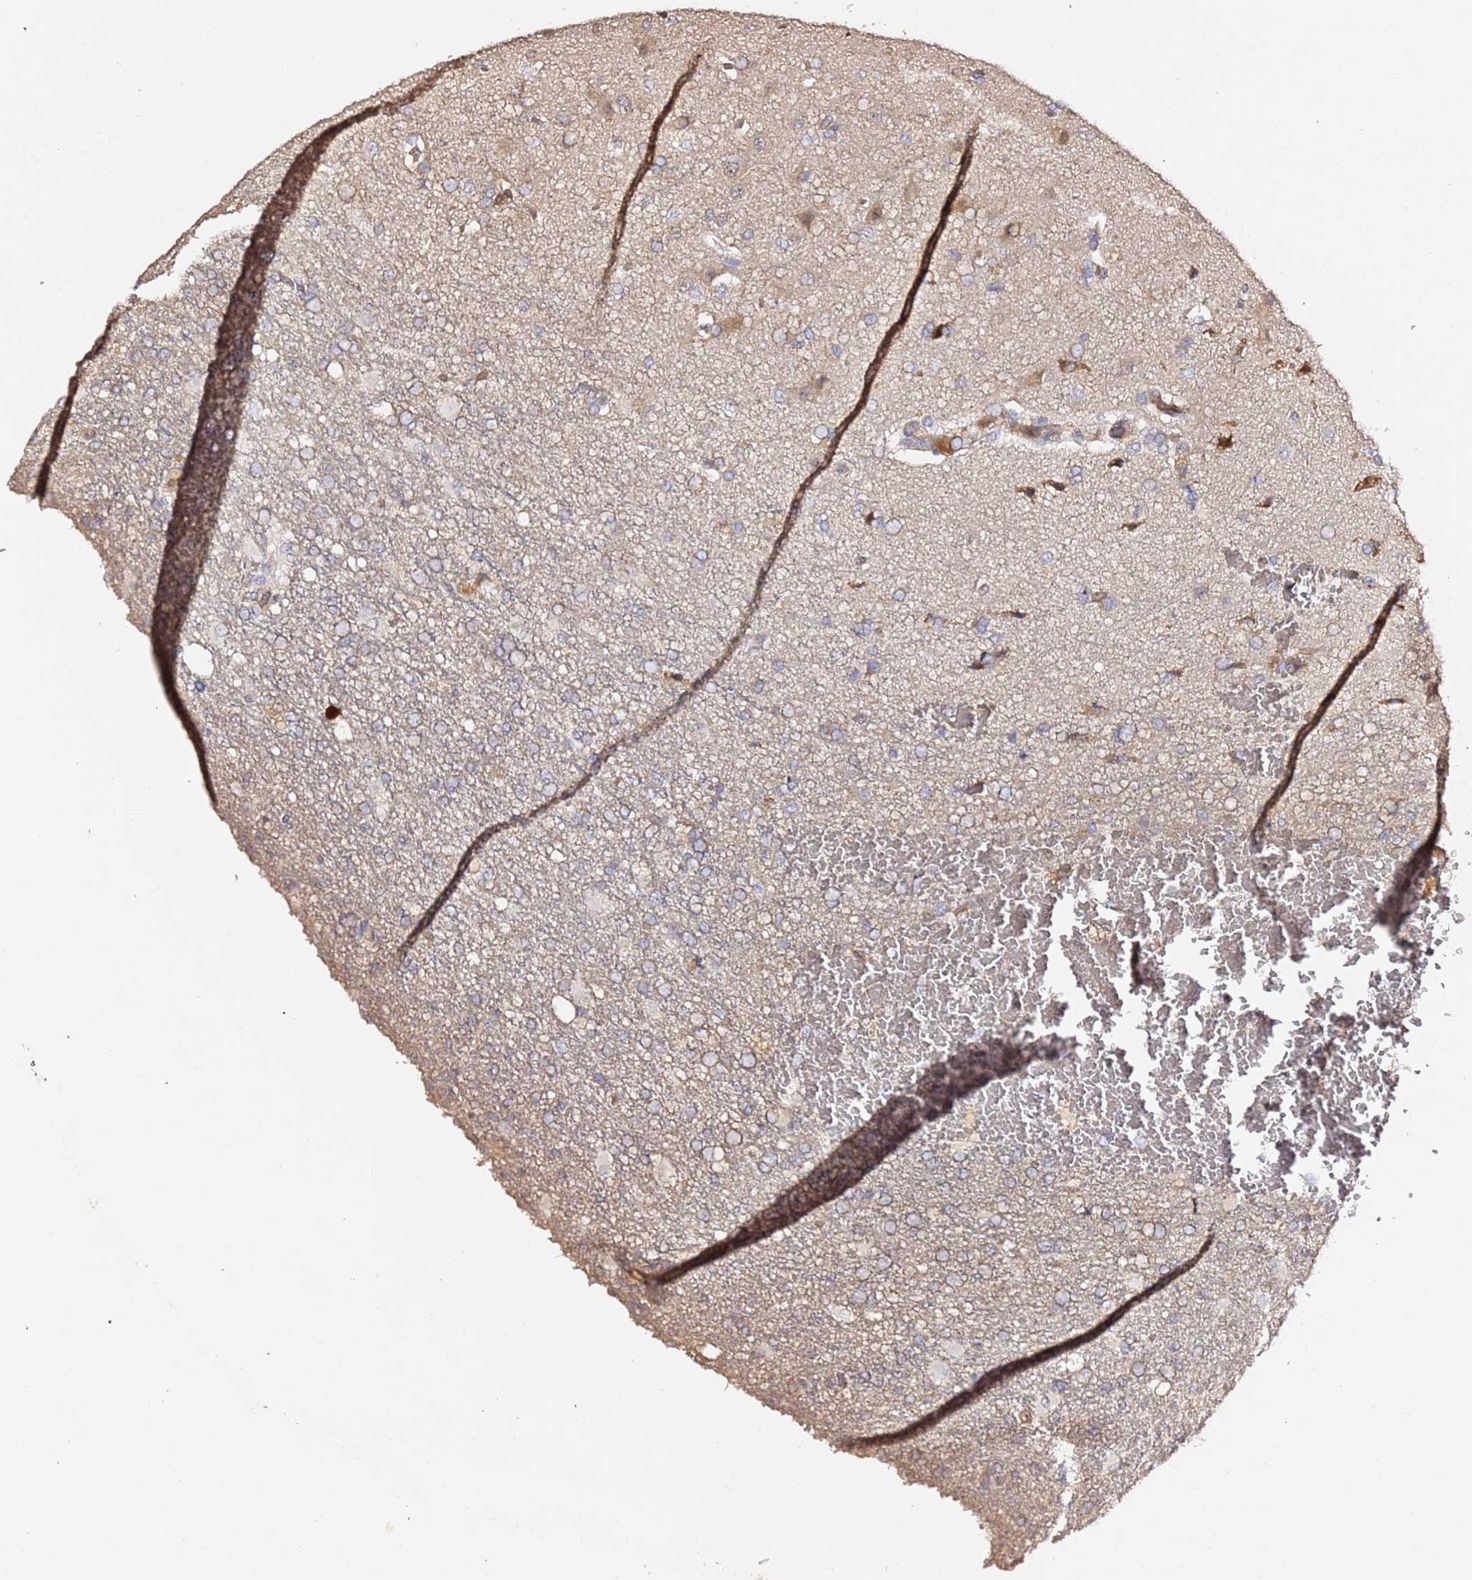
{"staining": {"intensity": "negative", "quantity": "none", "location": "none"}, "tissue": "glioma", "cell_type": "Tumor cells", "image_type": "cancer", "snomed": [{"axis": "morphology", "description": "Glioma, malignant, High grade"}, {"axis": "topography", "description": "Brain"}], "caption": "A histopathology image of malignant high-grade glioma stained for a protein displays no brown staining in tumor cells.", "gene": "HSD17B7", "patient": {"sex": "female", "age": 74}}